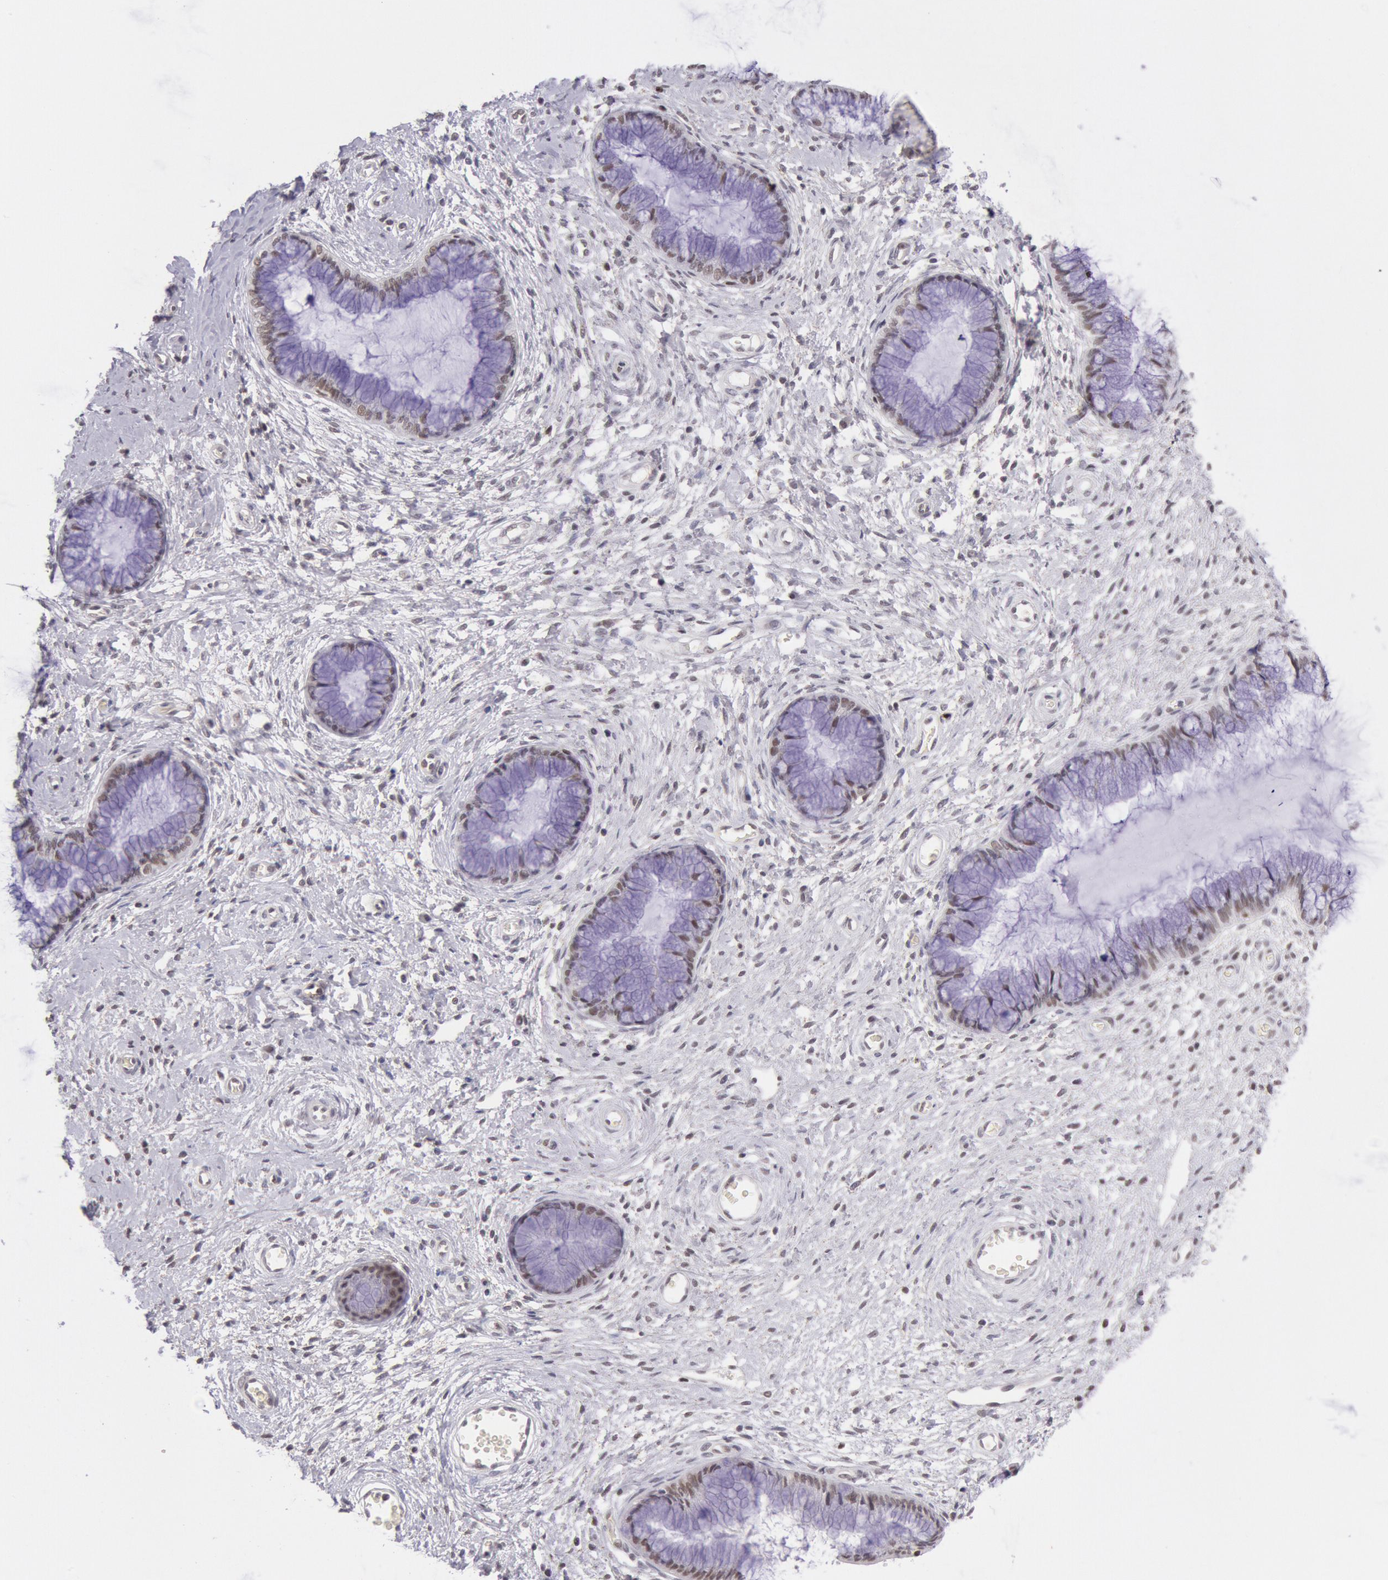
{"staining": {"intensity": "weak", "quantity": "25%-75%", "location": "nuclear"}, "tissue": "cervix", "cell_type": "Glandular cells", "image_type": "normal", "snomed": [{"axis": "morphology", "description": "Normal tissue, NOS"}, {"axis": "topography", "description": "Cervix"}], "caption": "Immunohistochemistry of benign cervix shows low levels of weak nuclear positivity in approximately 25%-75% of glandular cells.", "gene": "TASL", "patient": {"sex": "female", "age": 27}}